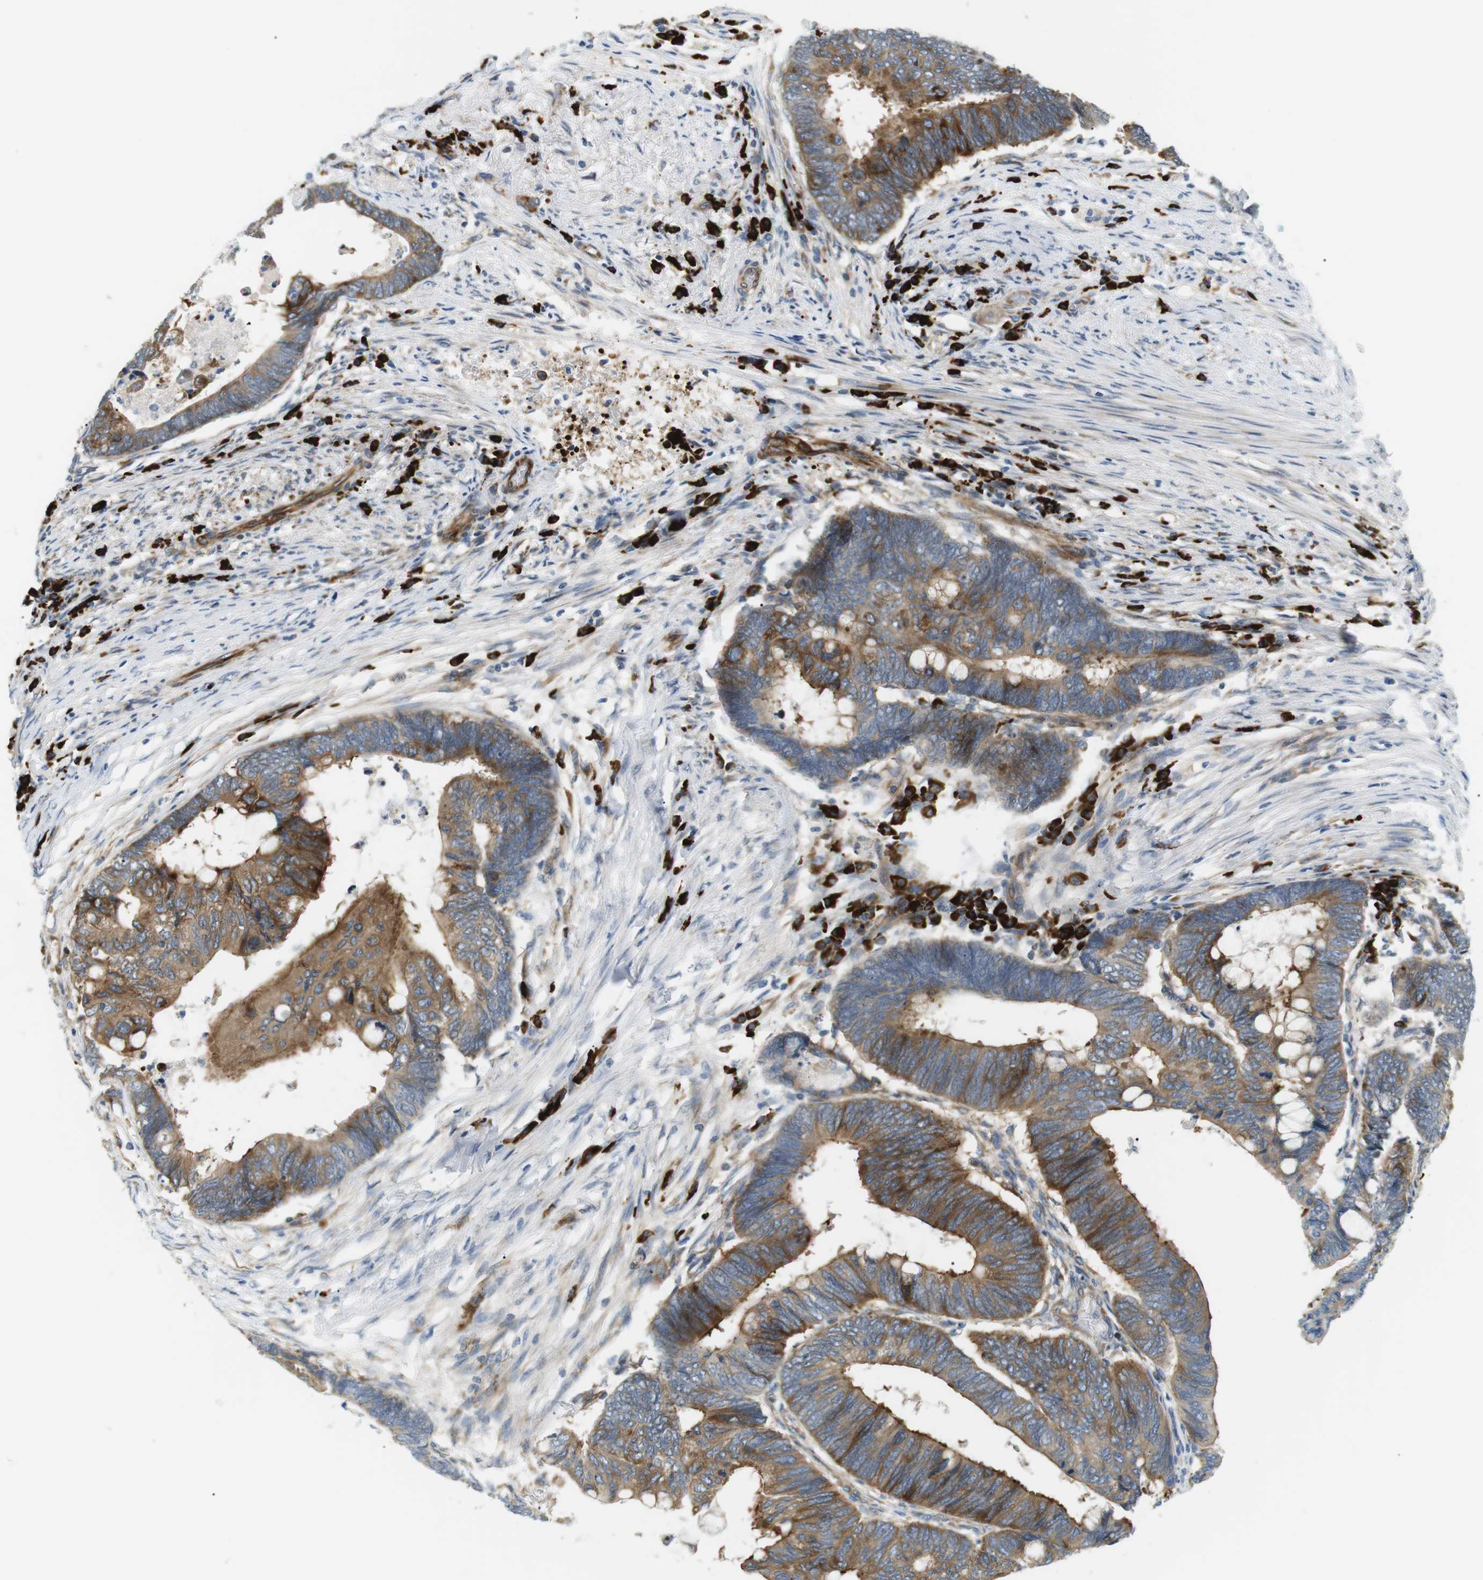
{"staining": {"intensity": "strong", "quantity": ">75%", "location": "cytoplasmic/membranous"}, "tissue": "colorectal cancer", "cell_type": "Tumor cells", "image_type": "cancer", "snomed": [{"axis": "morphology", "description": "Normal tissue, NOS"}, {"axis": "morphology", "description": "Adenocarcinoma, NOS"}, {"axis": "topography", "description": "Rectum"}, {"axis": "topography", "description": "Peripheral nerve tissue"}], "caption": "Brown immunohistochemical staining in human adenocarcinoma (colorectal) shows strong cytoplasmic/membranous expression in about >75% of tumor cells. Nuclei are stained in blue.", "gene": "TMEM200A", "patient": {"sex": "male", "age": 92}}